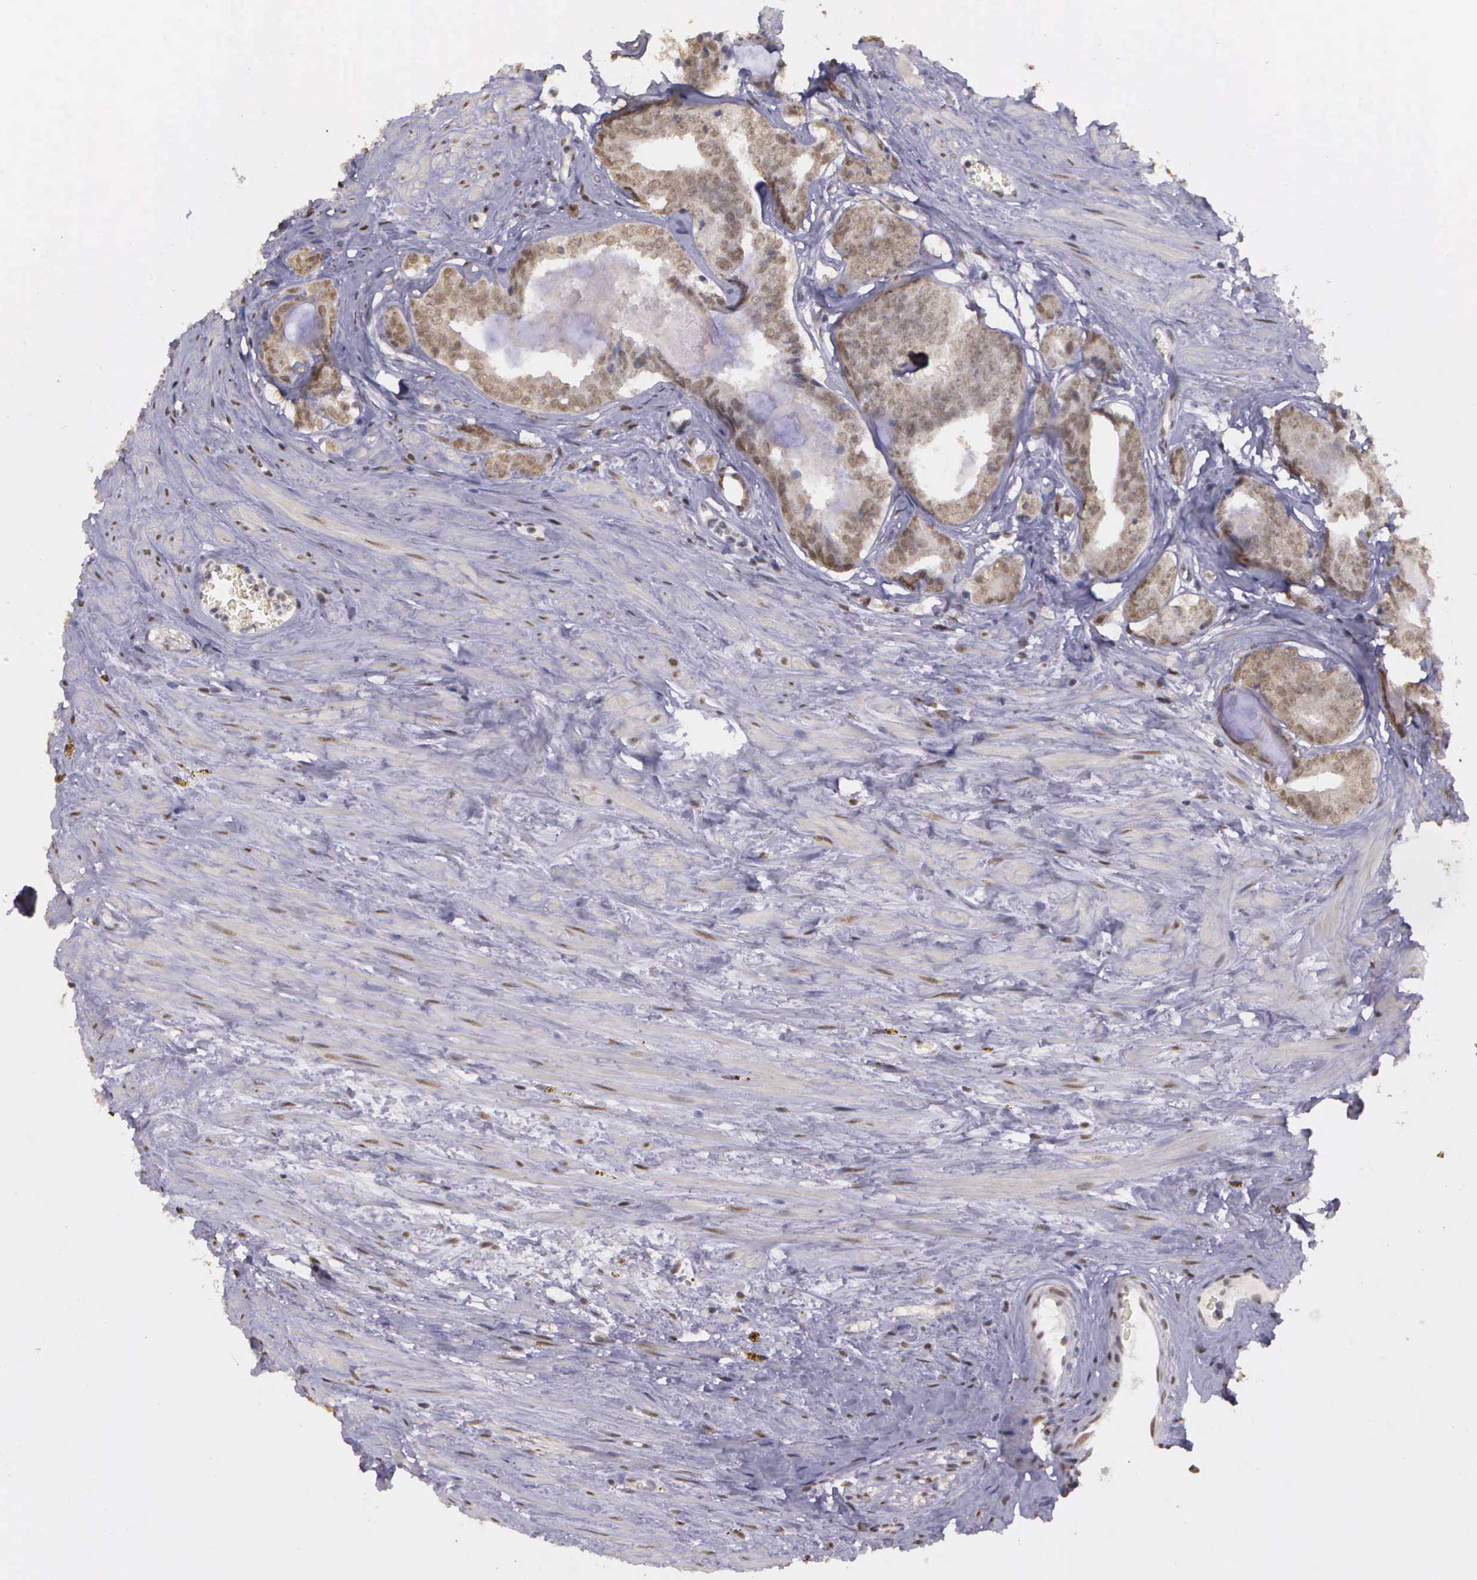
{"staining": {"intensity": "weak", "quantity": ">75%", "location": "nuclear"}, "tissue": "prostate cancer", "cell_type": "Tumor cells", "image_type": "cancer", "snomed": [{"axis": "morphology", "description": "Adenocarcinoma, Medium grade"}, {"axis": "topography", "description": "Prostate"}], "caption": "IHC of human prostate cancer (adenocarcinoma (medium-grade)) displays low levels of weak nuclear positivity in about >75% of tumor cells.", "gene": "ARMCX5", "patient": {"sex": "male", "age": 79}}